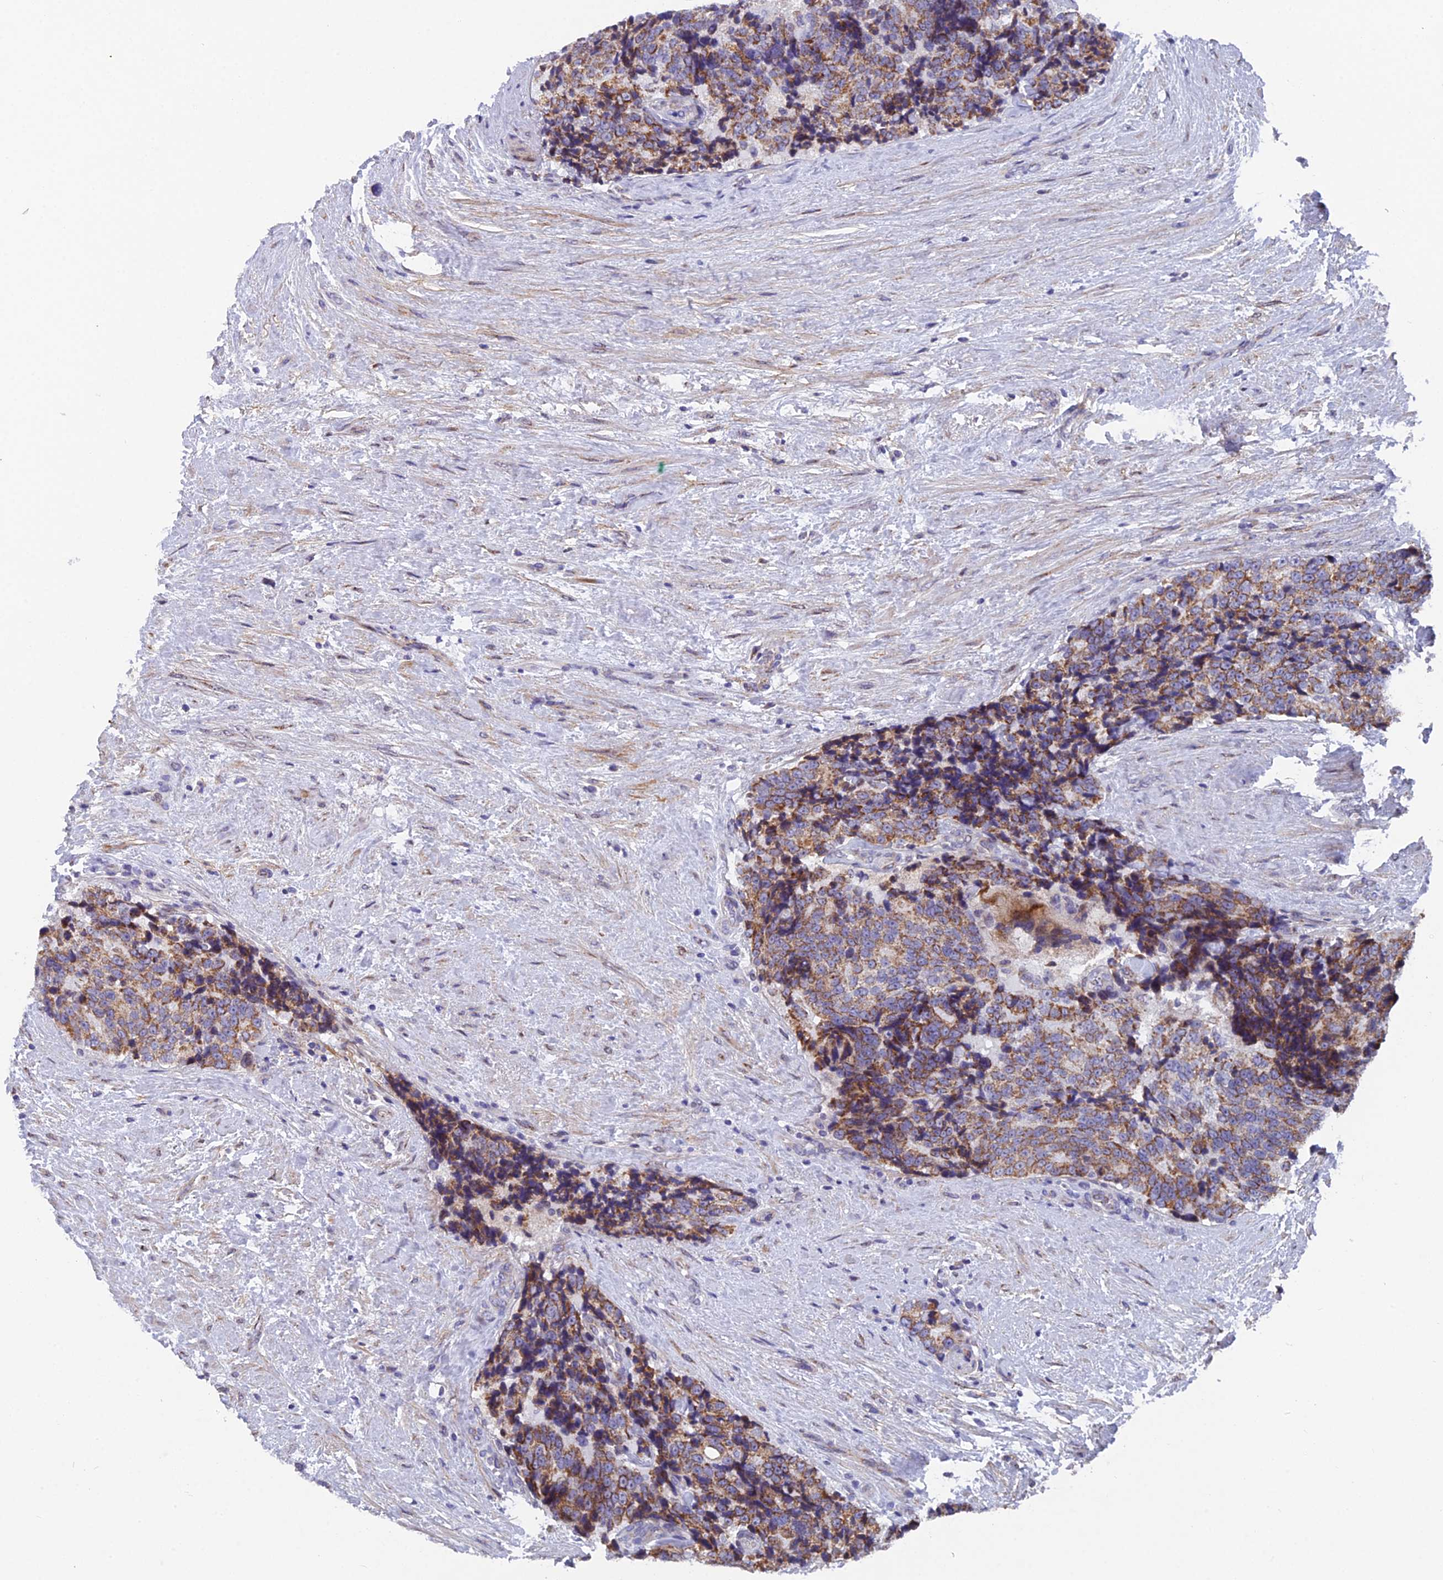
{"staining": {"intensity": "moderate", "quantity": ">75%", "location": "cytoplasmic/membranous"}, "tissue": "prostate cancer", "cell_type": "Tumor cells", "image_type": "cancer", "snomed": [{"axis": "morphology", "description": "Adenocarcinoma, High grade"}, {"axis": "topography", "description": "Prostate"}], "caption": "Immunohistochemistry (IHC) staining of adenocarcinoma (high-grade) (prostate), which exhibits medium levels of moderate cytoplasmic/membranous positivity in approximately >75% of tumor cells indicating moderate cytoplasmic/membranous protein expression. The staining was performed using DAB (brown) for protein detection and nuclei were counterstained in hematoxylin (blue).", "gene": "XKR9", "patient": {"sex": "male", "age": 70}}